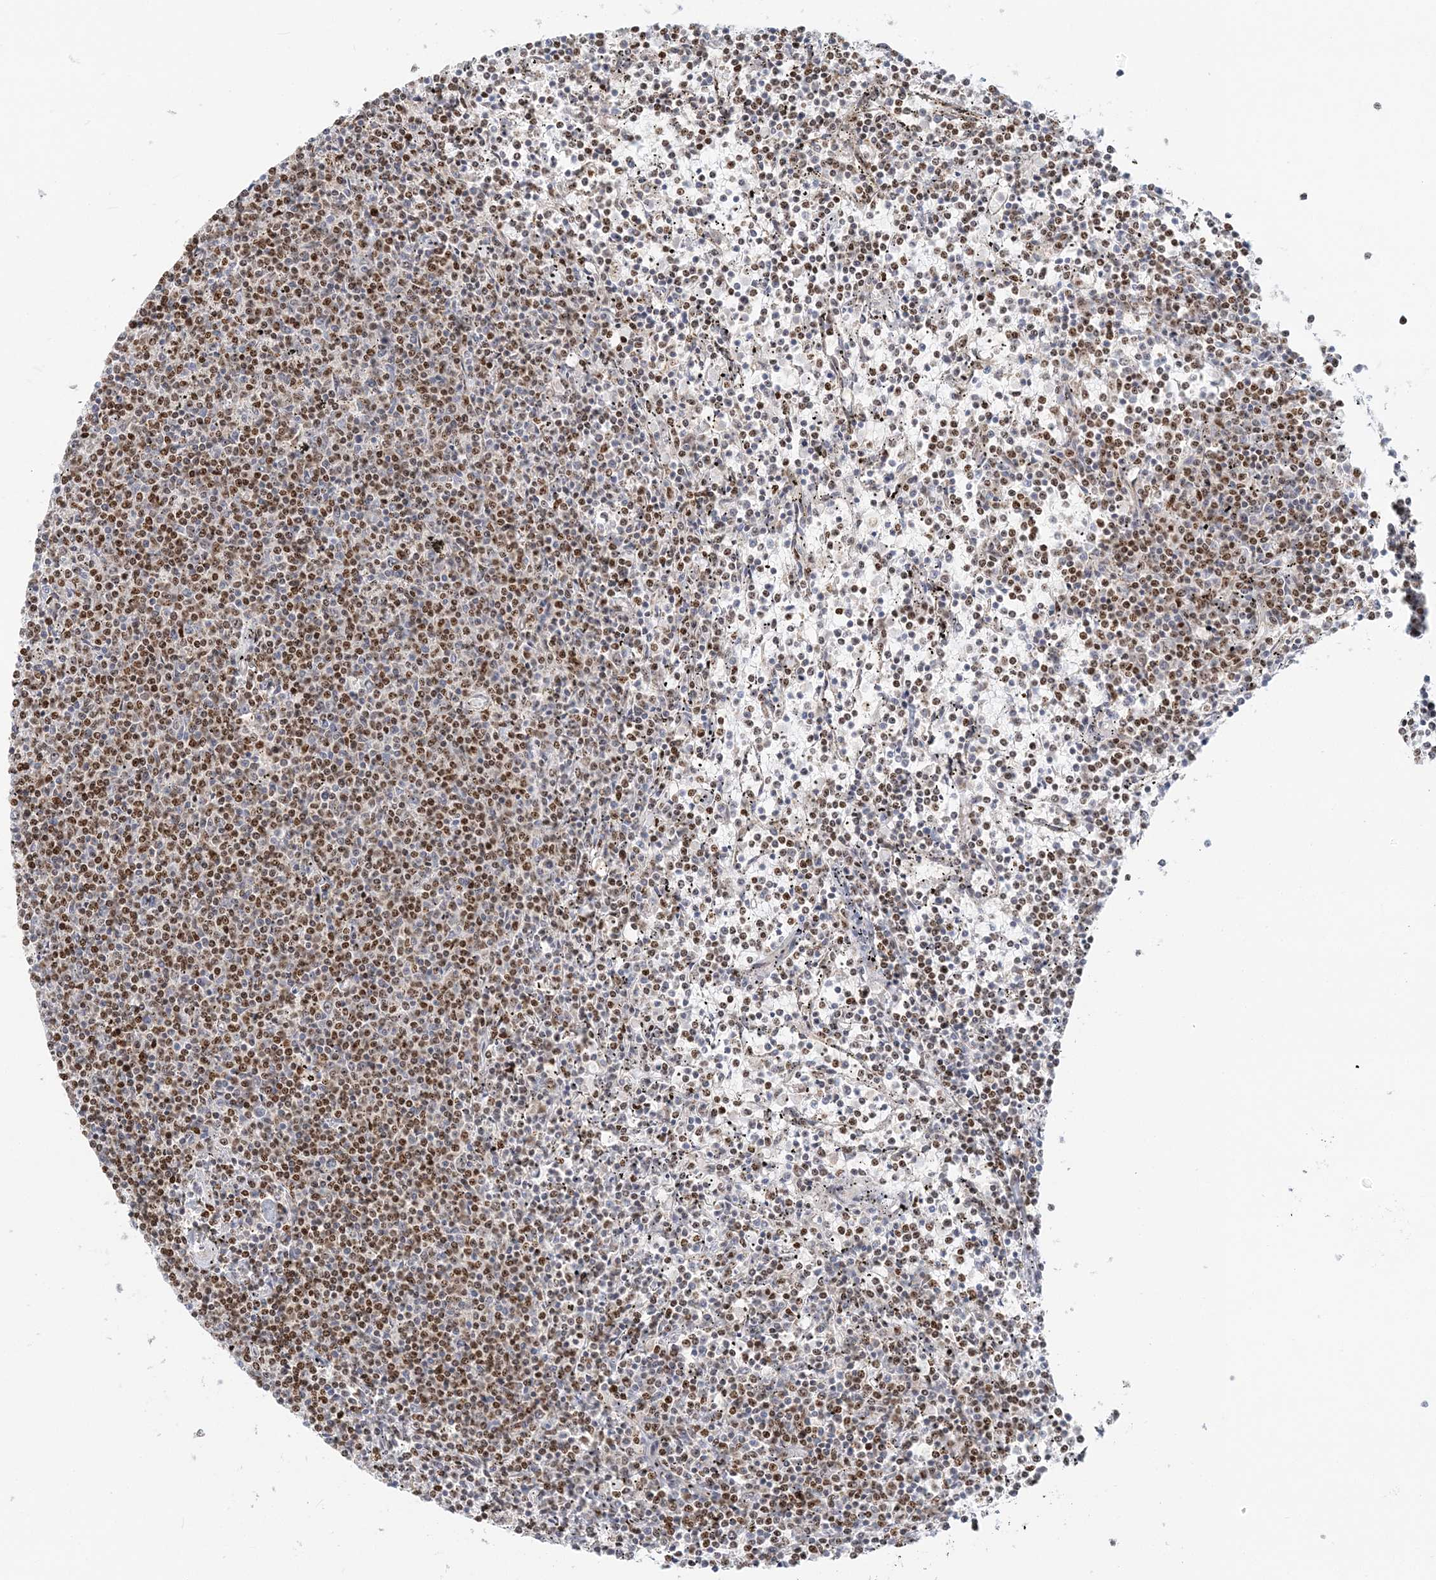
{"staining": {"intensity": "moderate", "quantity": "25%-75%", "location": "nuclear"}, "tissue": "lymphoma", "cell_type": "Tumor cells", "image_type": "cancer", "snomed": [{"axis": "morphology", "description": "Malignant lymphoma, non-Hodgkin's type, Low grade"}, {"axis": "topography", "description": "Spleen"}], "caption": "A high-resolution image shows immunohistochemistry (IHC) staining of malignant lymphoma, non-Hodgkin's type (low-grade), which shows moderate nuclear positivity in approximately 25%-75% of tumor cells. (brown staining indicates protein expression, while blue staining denotes nuclei).", "gene": "UBE2F", "patient": {"sex": "female", "age": 50}}